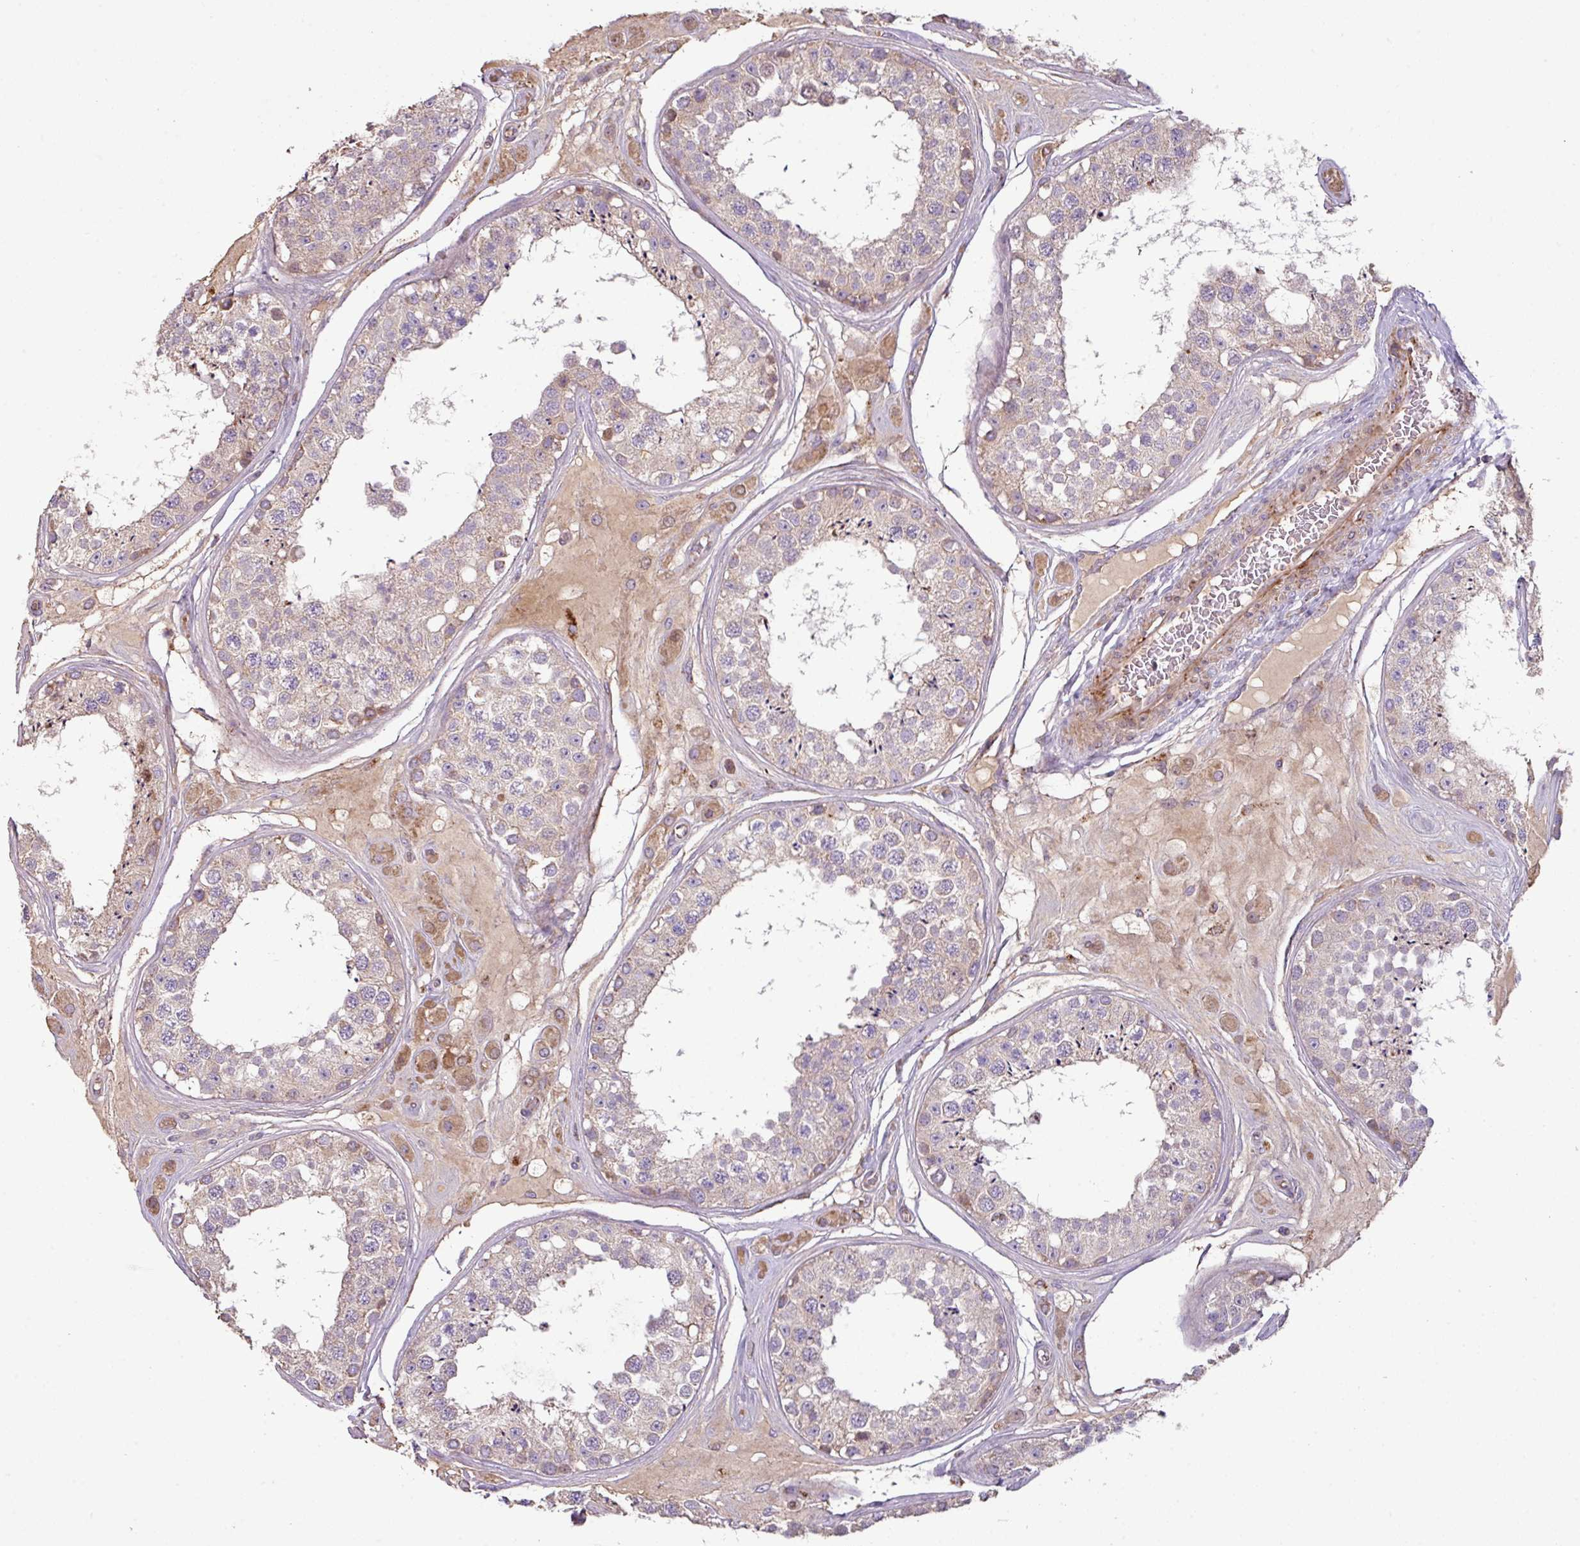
{"staining": {"intensity": "weak", "quantity": "<25%", "location": "cytoplasmic/membranous"}, "tissue": "testis", "cell_type": "Cells in seminiferous ducts", "image_type": "normal", "snomed": [{"axis": "morphology", "description": "Normal tissue, NOS"}, {"axis": "topography", "description": "Testis"}], "caption": "Immunohistochemical staining of unremarkable human testis shows no significant expression in cells in seminiferous ducts. Nuclei are stained in blue.", "gene": "ENSG00000260170", "patient": {"sex": "male", "age": 25}}